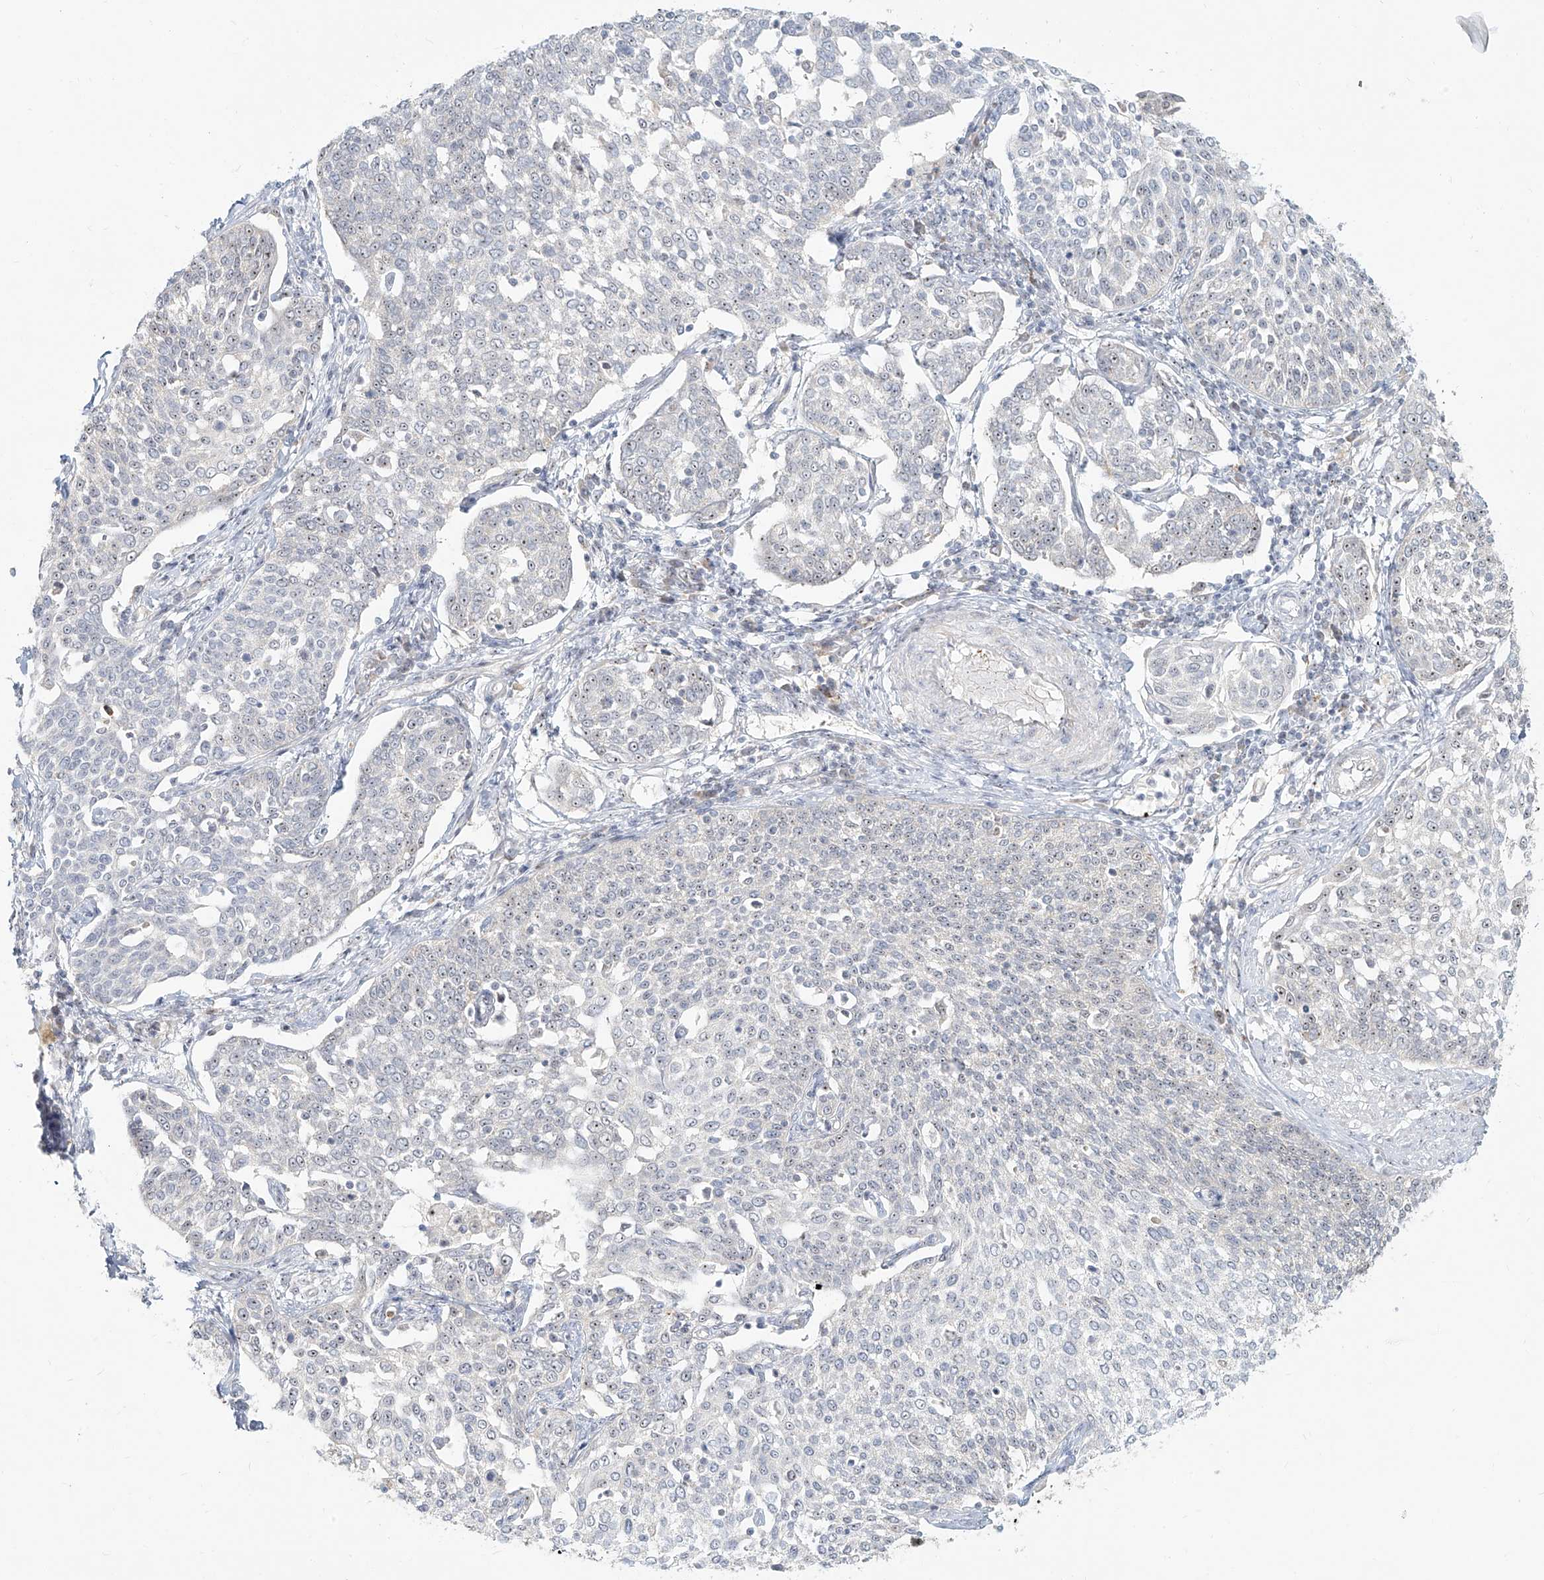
{"staining": {"intensity": "negative", "quantity": "none", "location": "none"}, "tissue": "cervical cancer", "cell_type": "Tumor cells", "image_type": "cancer", "snomed": [{"axis": "morphology", "description": "Squamous cell carcinoma, NOS"}, {"axis": "topography", "description": "Cervix"}], "caption": "Tumor cells show no significant staining in cervical cancer.", "gene": "BYSL", "patient": {"sex": "female", "age": 34}}